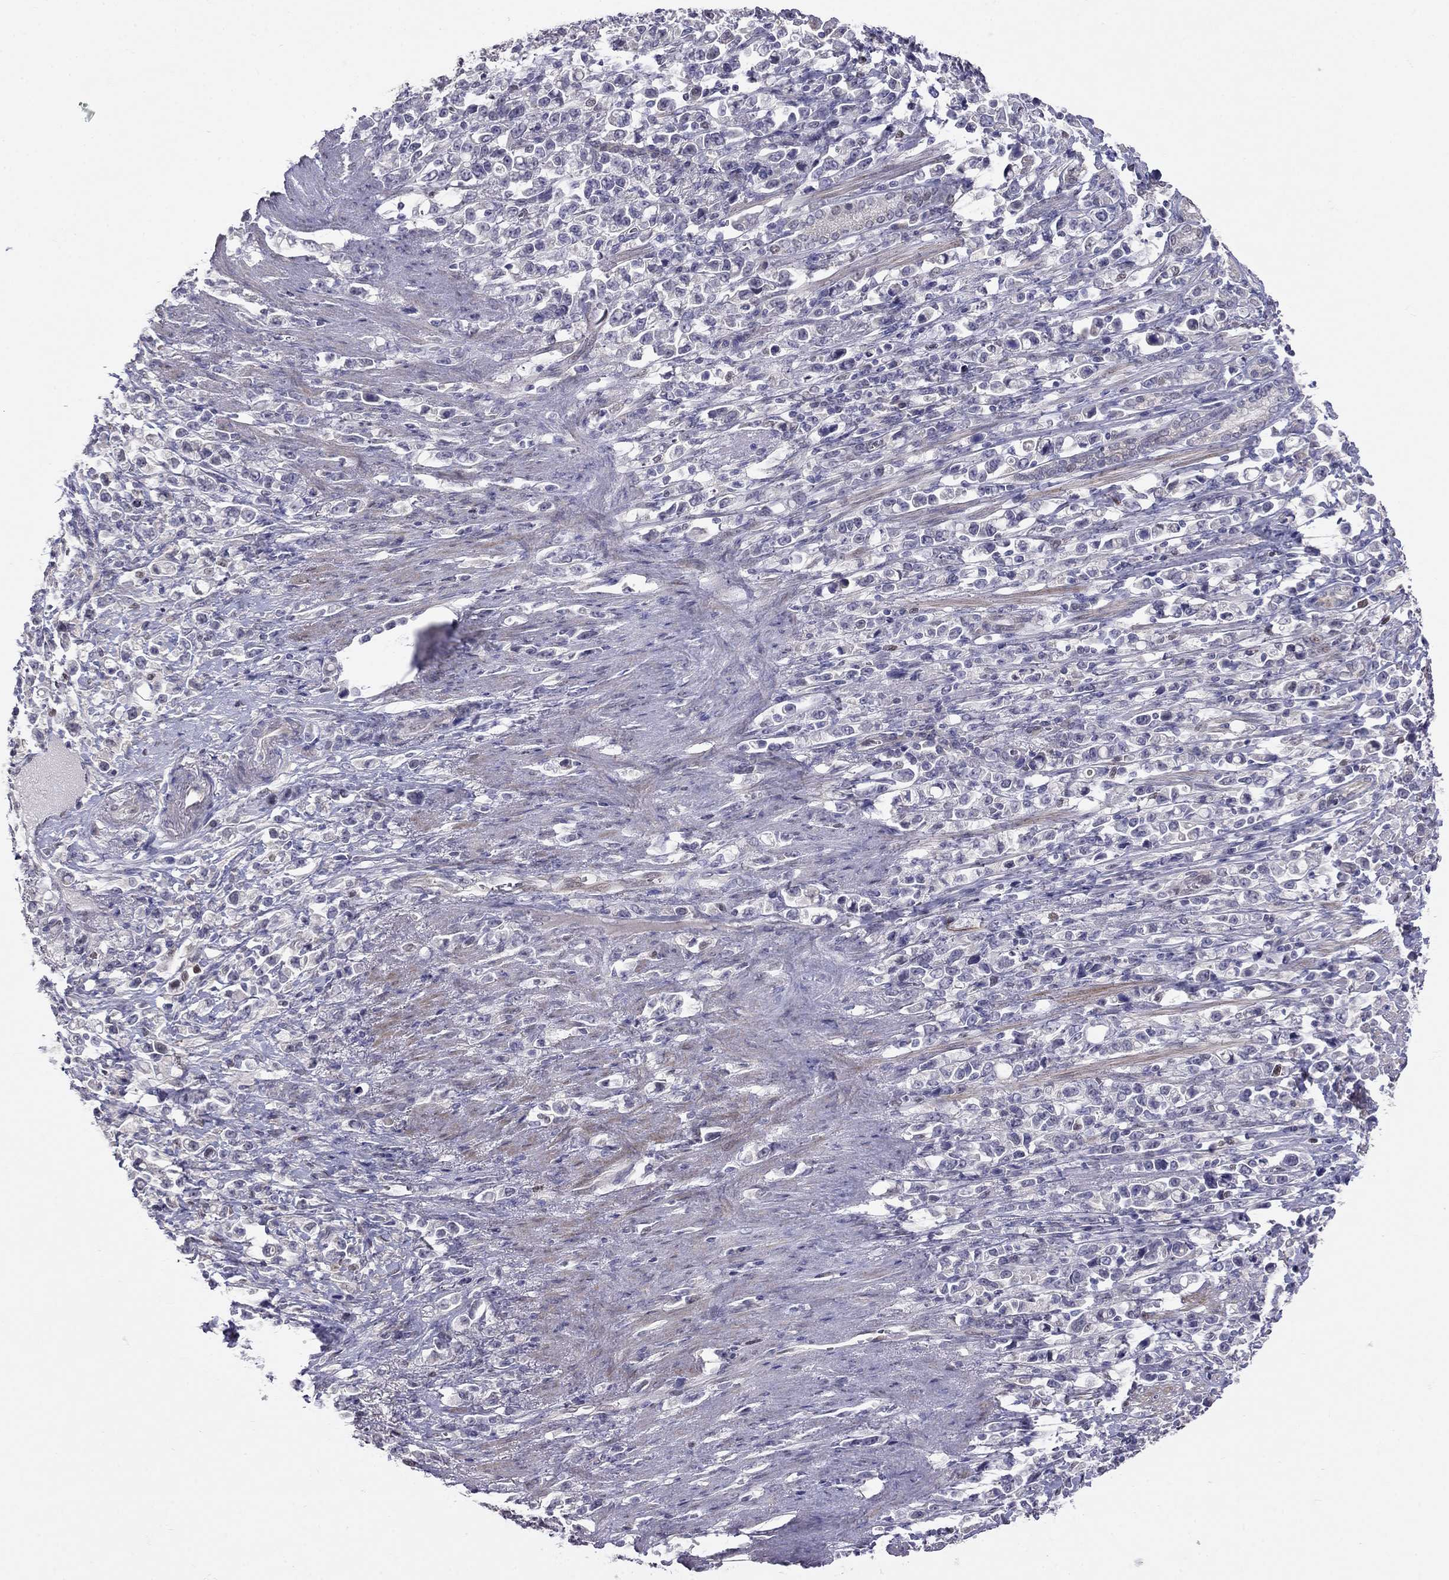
{"staining": {"intensity": "negative", "quantity": "none", "location": "none"}, "tissue": "stomach cancer", "cell_type": "Tumor cells", "image_type": "cancer", "snomed": [{"axis": "morphology", "description": "Adenocarcinoma, NOS"}, {"axis": "topography", "description": "Stomach"}], "caption": "A high-resolution photomicrograph shows immunohistochemistry (IHC) staining of stomach adenocarcinoma, which shows no significant positivity in tumor cells.", "gene": "LRRC39", "patient": {"sex": "male", "age": 63}}